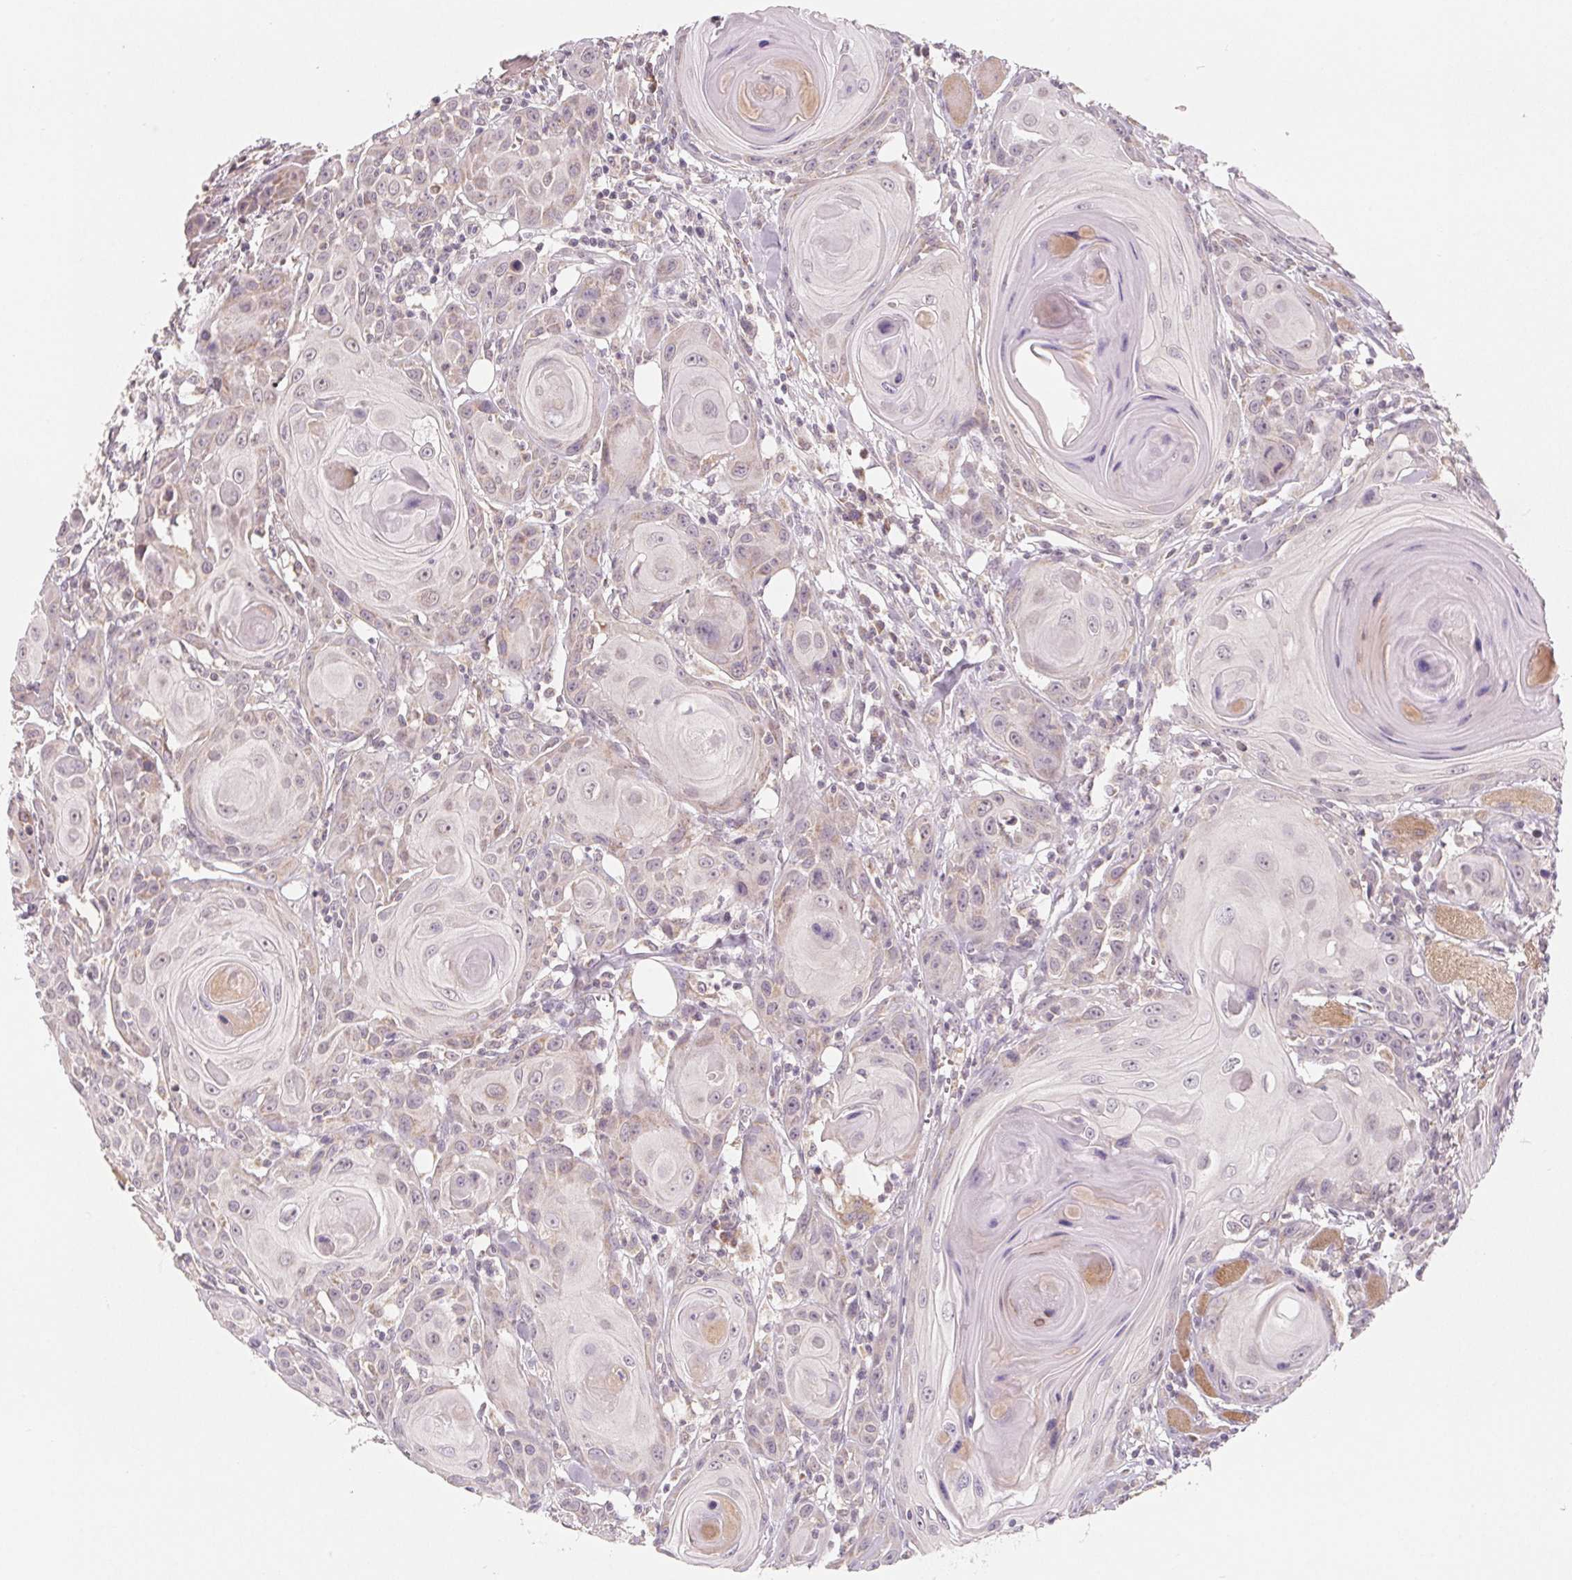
{"staining": {"intensity": "weak", "quantity": "<25%", "location": "cytoplasmic/membranous"}, "tissue": "head and neck cancer", "cell_type": "Tumor cells", "image_type": "cancer", "snomed": [{"axis": "morphology", "description": "Squamous cell carcinoma, NOS"}, {"axis": "topography", "description": "Head-Neck"}], "caption": "This is an immunohistochemistry (IHC) photomicrograph of human squamous cell carcinoma (head and neck). There is no positivity in tumor cells.", "gene": "GHITM", "patient": {"sex": "female", "age": 80}}